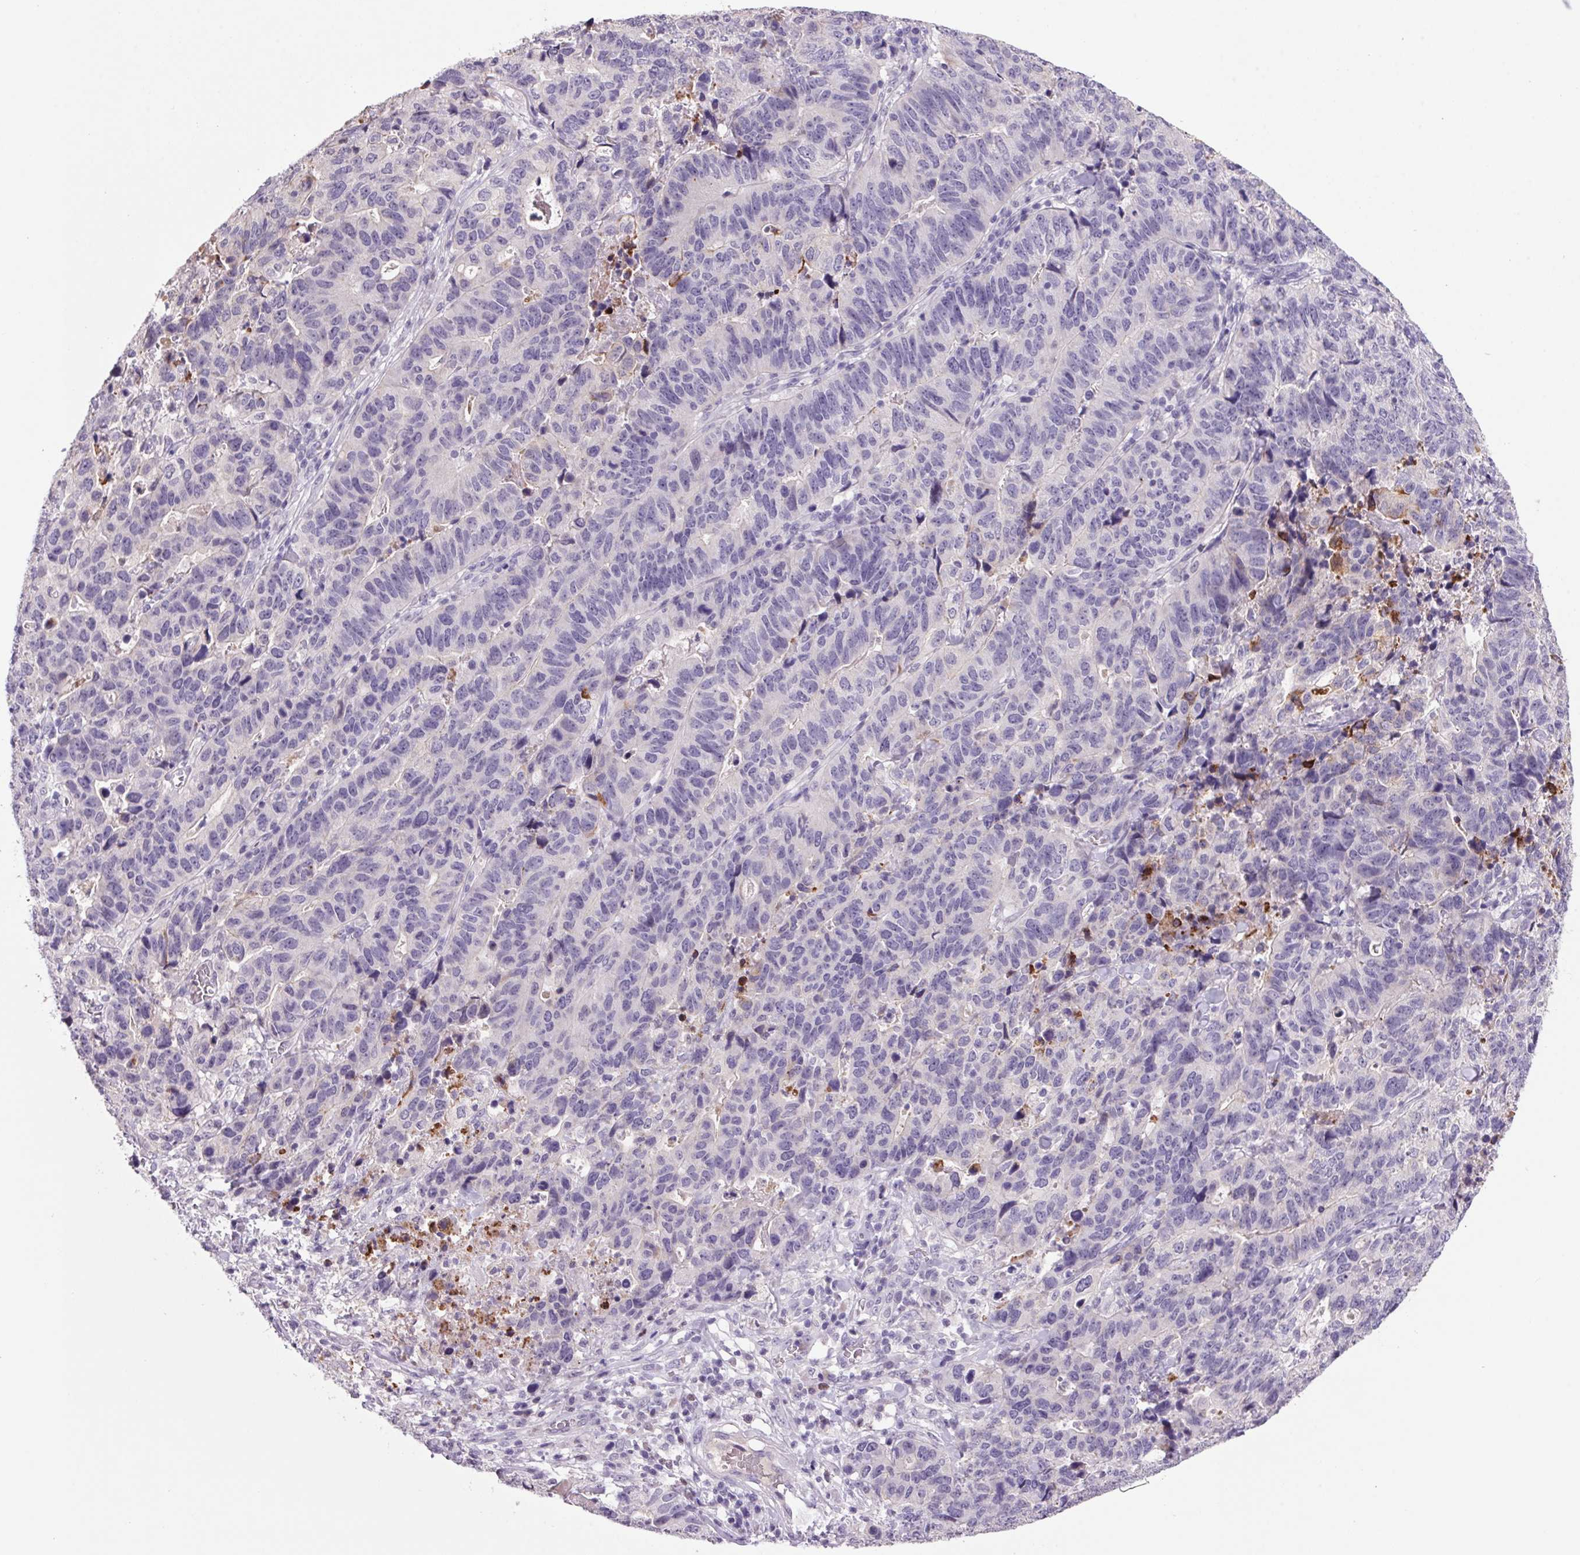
{"staining": {"intensity": "strong", "quantity": "<25%", "location": "cytoplasmic/membranous"}, "tissue": "stomach cancer", "cell_type": "Tumor cells", "image_type": "cancer", "snomed": [{"axis": "morphology", "description": "Adenocarcinoma, NOS"}, {"axis": "topography", "description": "Stomach, upper"}], "caption": "IHC of stomach cancer (adenocarcinoma) reveals medium levels of strong cytoplasmic/membranous positivity in about <25% of tumor cells.", "gene": "TRDN", "patient": {"sex": "female", "age": 67}}